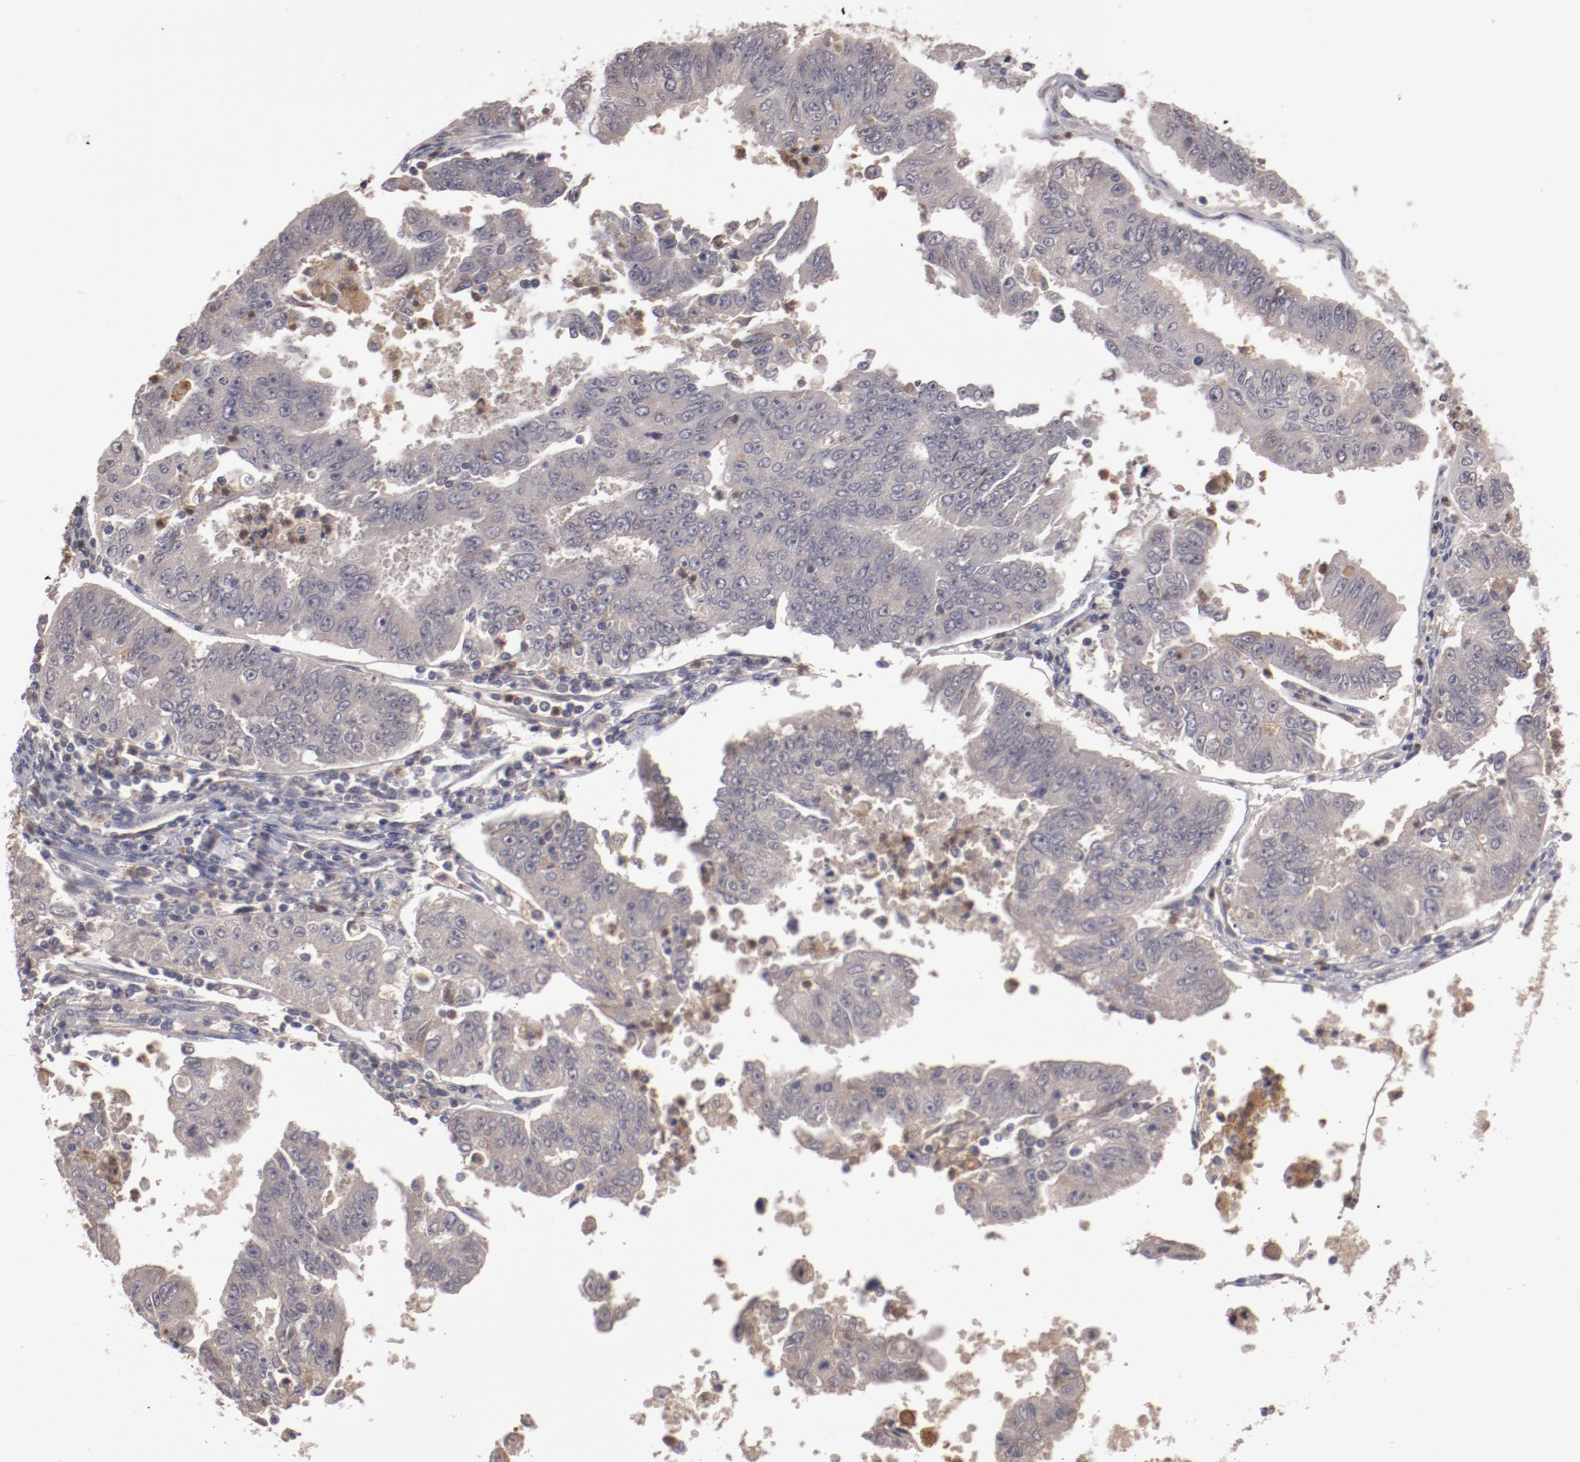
{"staining": {"intensity": "moderate", "quantity": ">75%", "location": "cytoplasmic/membranous"}, "tissue": "endometrial cancer", "cell_type": "Tumor cells", "image_type": "cancer", "snomed": [{"axis": "morphology", "description": "Adenocarcinoma, NOS"}, {"axis": "topography", "description": "Endometrium"}], "caption": "Protein expression analysis of endometrial cancer (adenocarcinoma) exhibits moderate cytoplasmic/membranous positivity in approximately >75% of tumor cells. (IHC, brightfield microscopy, high magnification).", "gene": "CP", "patient": {"sex": "female", "age": 42}}